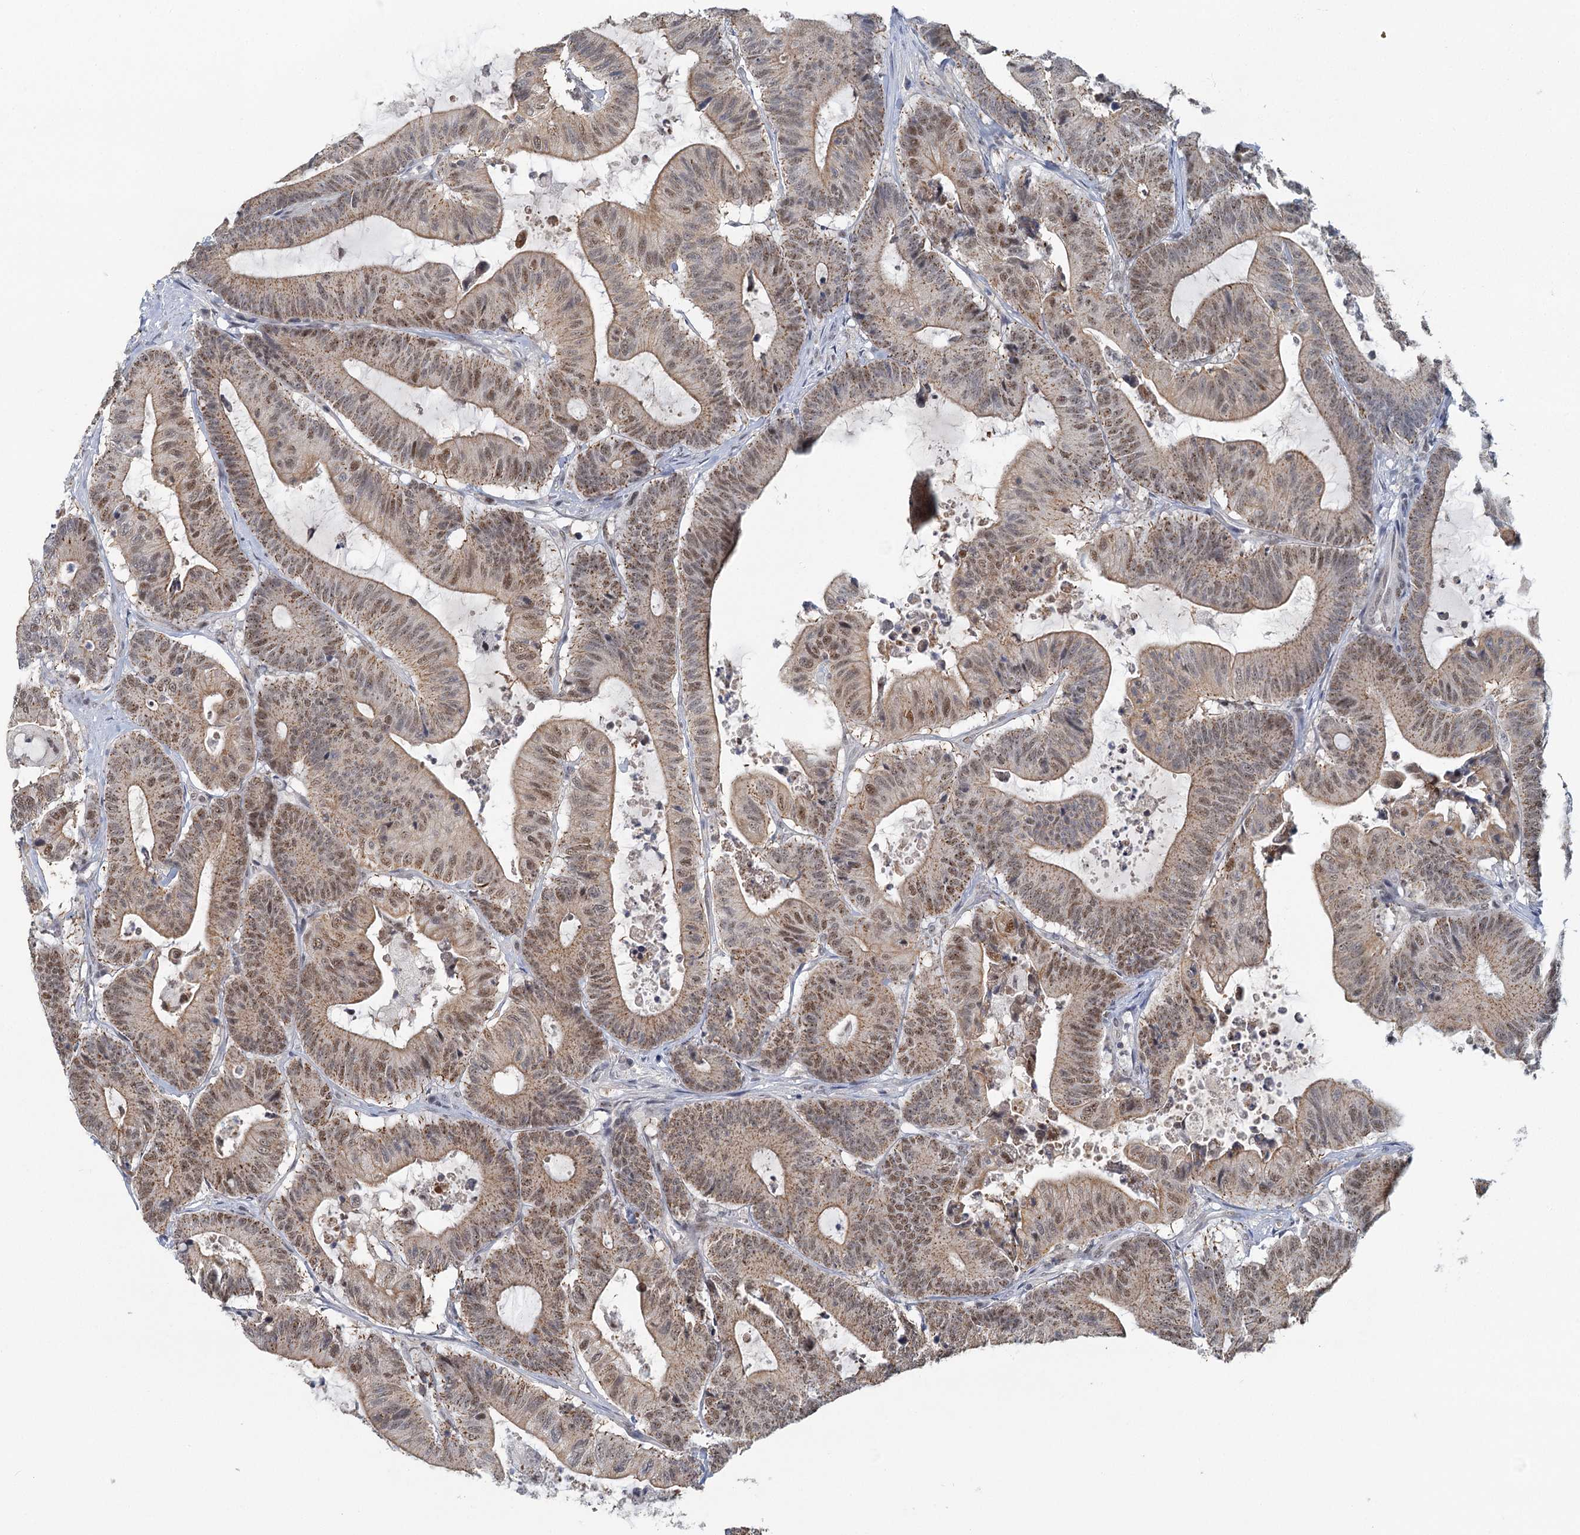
{"staining": {"intensity": "moderate", "quantity": ">75%", "location": "cytoplasmic/membranous,nuclear"}, "tissue": "colorectal cancer", "cell_type": "Tumor cells", "image_type": "cancer", "snomed": [{"axis": "morphology", "description": "Adenocarcinoma, NOS"}, {"axis": "topography", "description": "Colon"}], "caption": "Brown immunohistochemical staining in human adenocarcinoma (colorectal) displays moderate cytoplasmic/membranous and nuclear staining in about >75% of tumor cells.", "gene": "GPATCH11", "patient": {"sex": "female", "age": 84}}